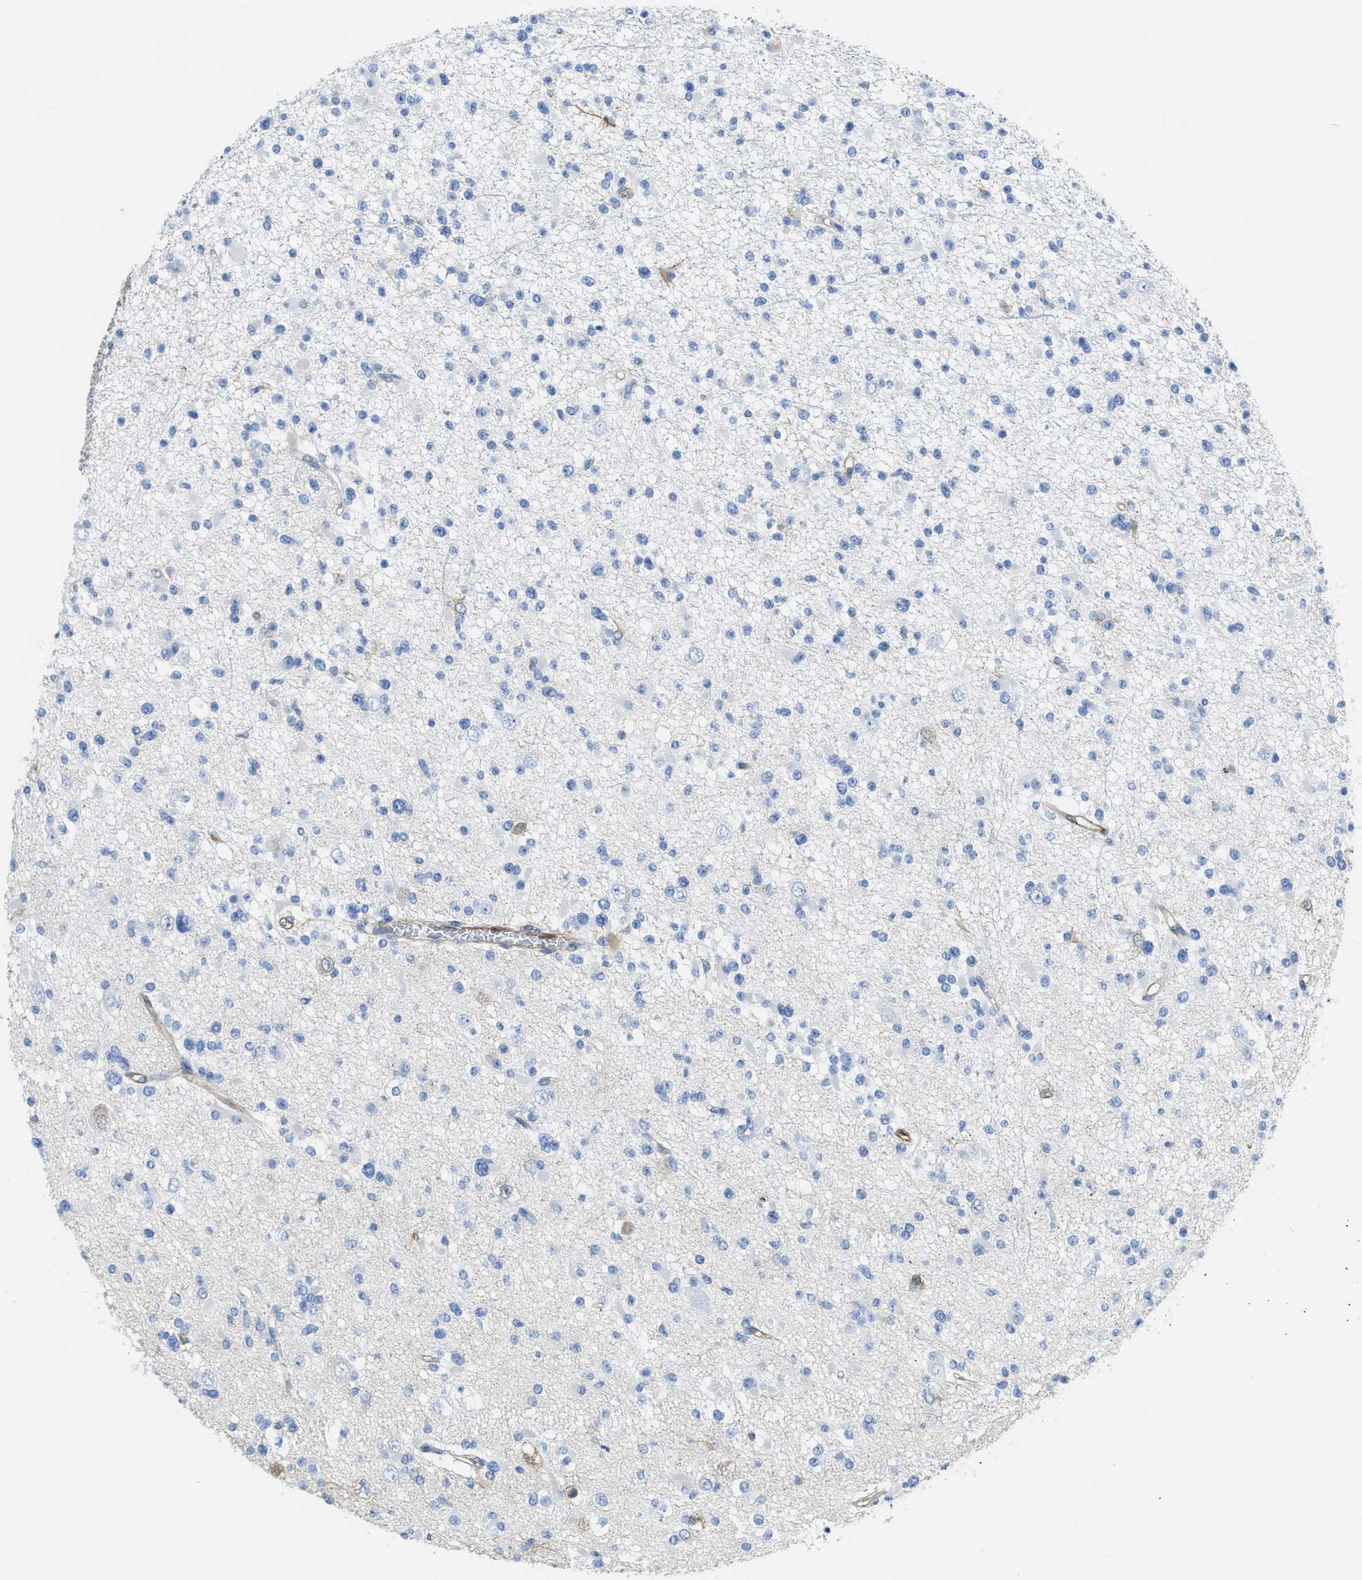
{"staining": {"intensity": "negative", "quantity": "none", "location": "none"}, "tissue": "glioma", "cell_type": "Tumor cells", "image_type": "cancer", "snomed": [{"axis": "morphology", "description": "Glioma, malignant, Low grade"}, {"axis": "topography", "description": "Brain"}], "caption": "Immunohistochemical staining of human malignant low-grade glioma displays no significant expression in tumor cells. (Stains: DAB IHC with hematoxylin counter stain, Microscopy: brightfield microscopy at high magnification).", "gene": "ASS1", "patient": {"sex": "female", "age": 22}}